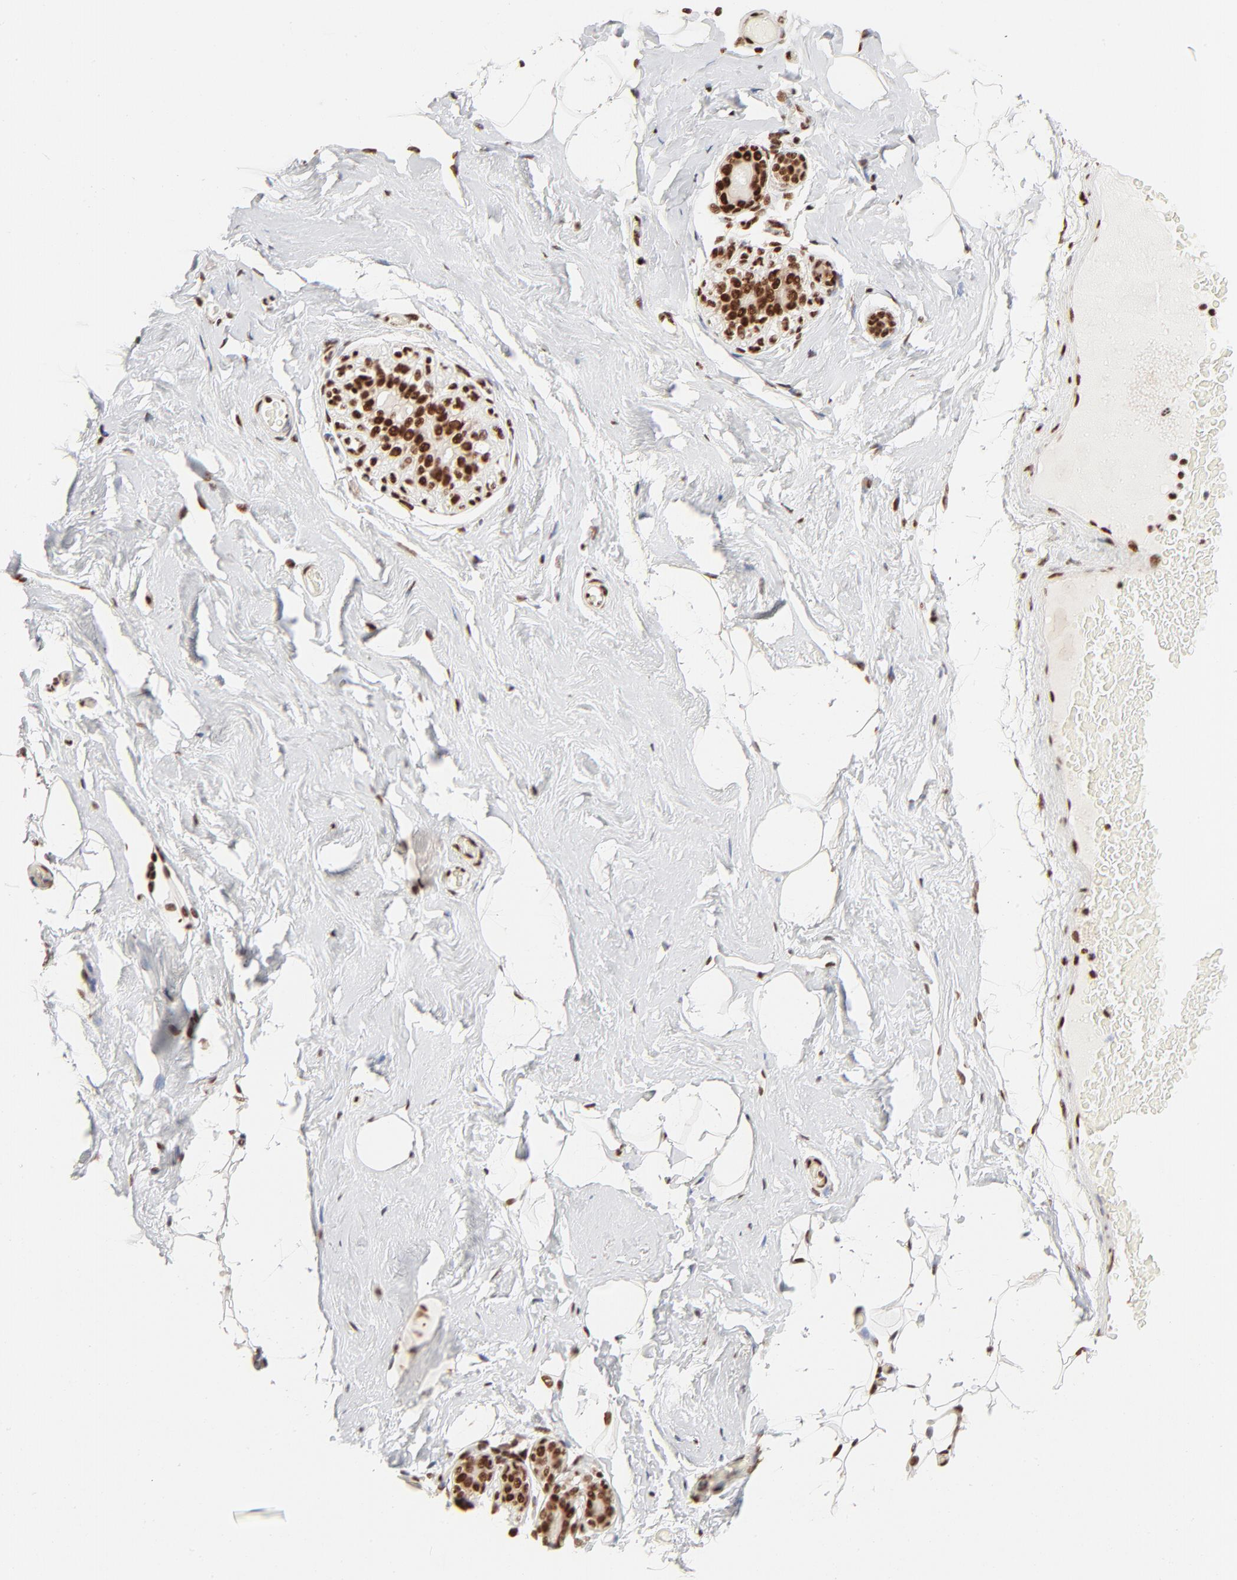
{"staining": {"intensity": "strong", "quantity": ">75%", "location": "nuclear"}, "tissue": "breast", "cell_type": "Adipocytes", "image_type": "normal", "snomed": [{"axis": "morphology", "description": "Normal tissue, NOS"}, {"axis": "topography", "description": "Breast"}, {"axis": "topography", "description": "Soft tissue"}], "caption": "Immunohistochemical staining of benign human breast exhibits strong nuclear protein positivity in approximately >75% of adipocytes. (Stains: DAB in brown, nuclei in blue, Microscopy: brightfield microscopy at high magnification).", "gene": "TARDBP", "patient": {"sex": "female", "age": 75}}